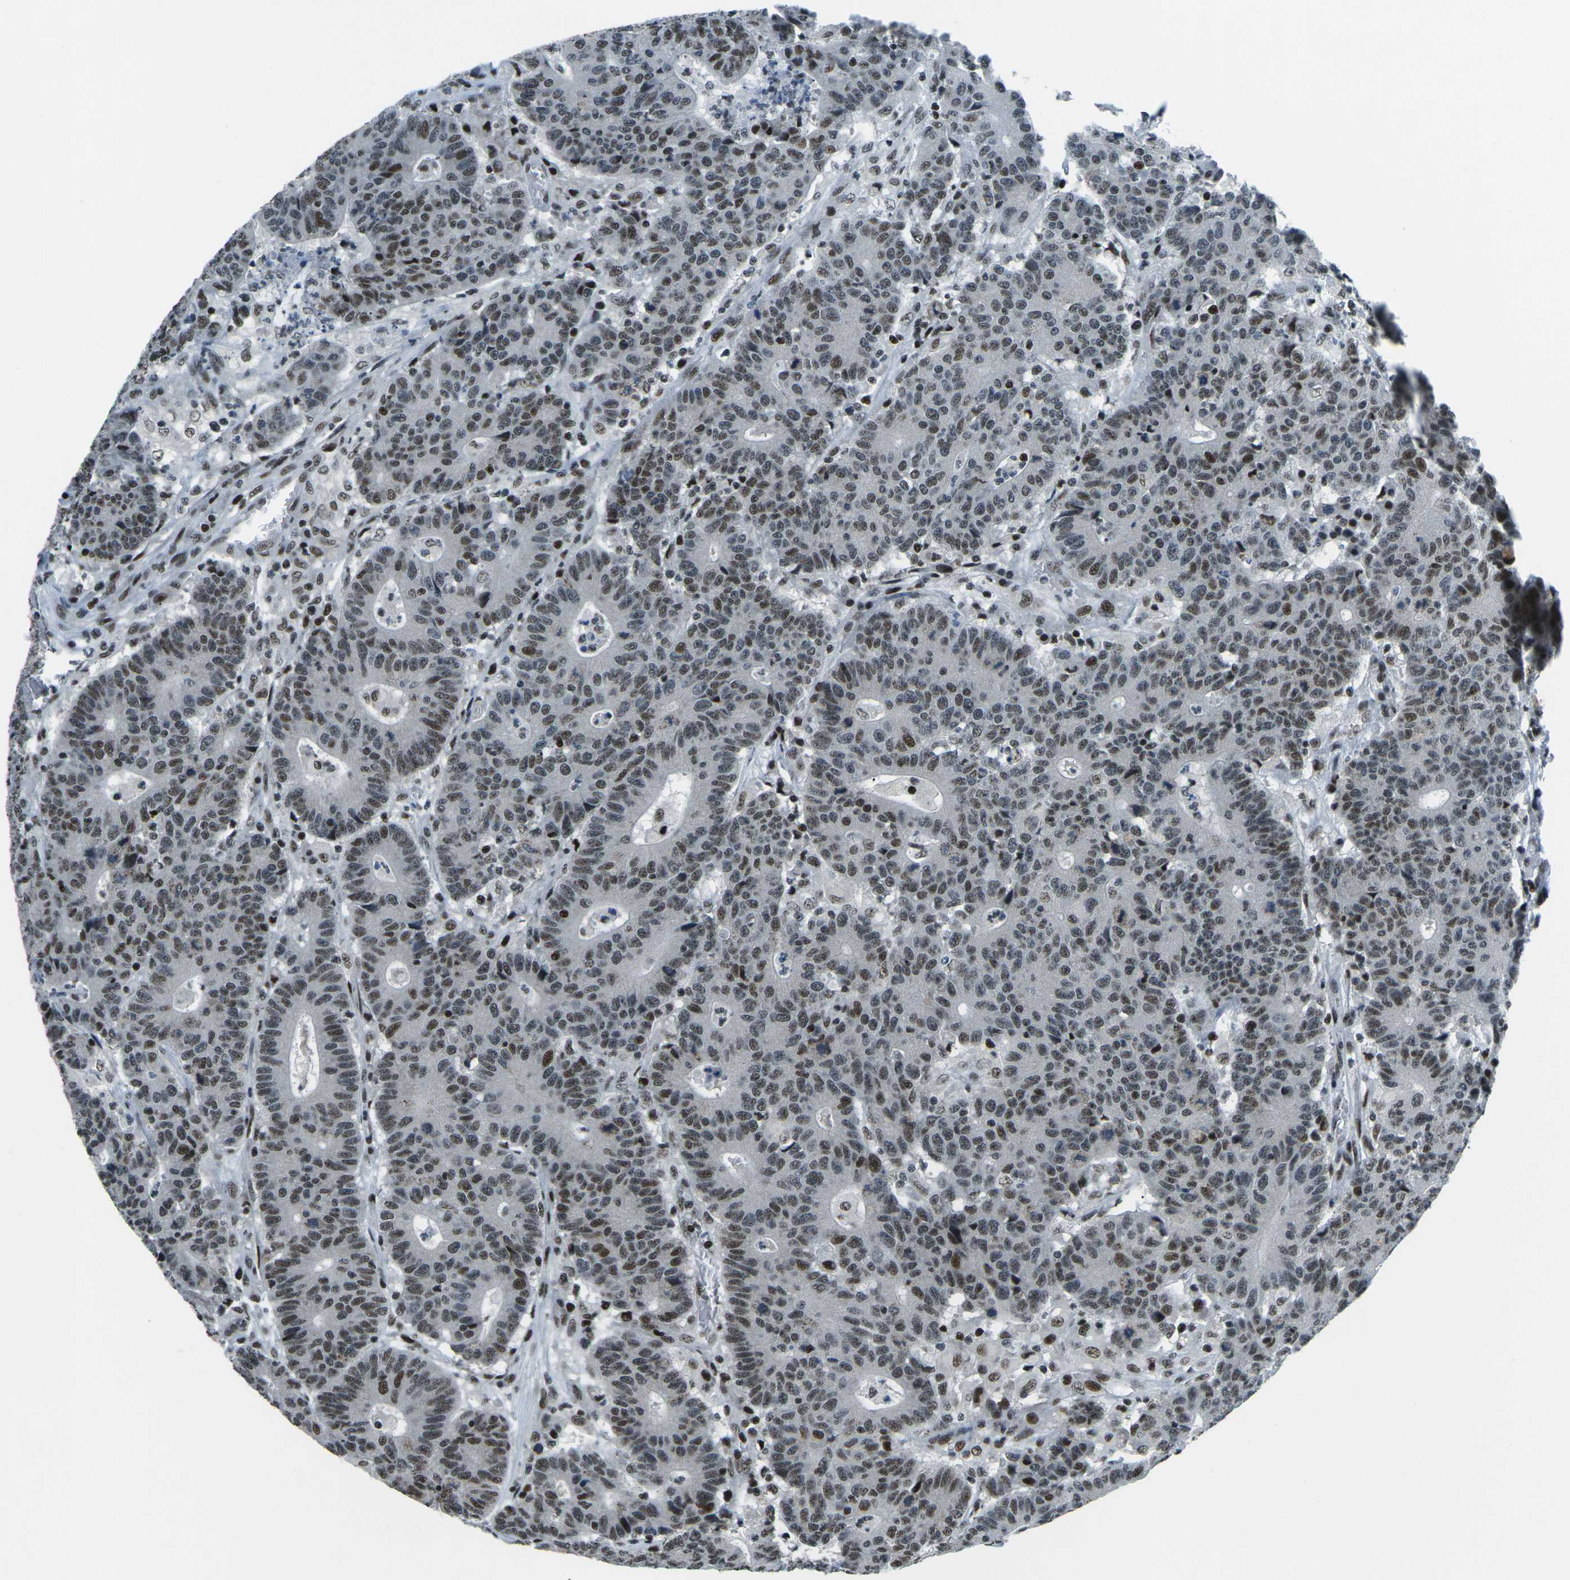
{"staining": {"intensity": "moderate", "quantity": "25%-75%", "location": "nuclear"}, "tissue": "colorectal cancer", "cell_type": "Tumor cells", "image_type": "cancer", "snomed": [{"axis": "morphology", "description": "Normal tissue, NOS"}, {"axis": "morphology", "description": "Adenocarcinoma, NOS"}, {"axis": "topography", "description": "Colon"}], "caption": "Brown immunohistochemical staining in adenocarcinoma (colorectal) displays moderate nuclear expression in about 25%-75% of tumor cells.", "gene": "RBL2", "patient": {"sex": "female", "age": 75}}